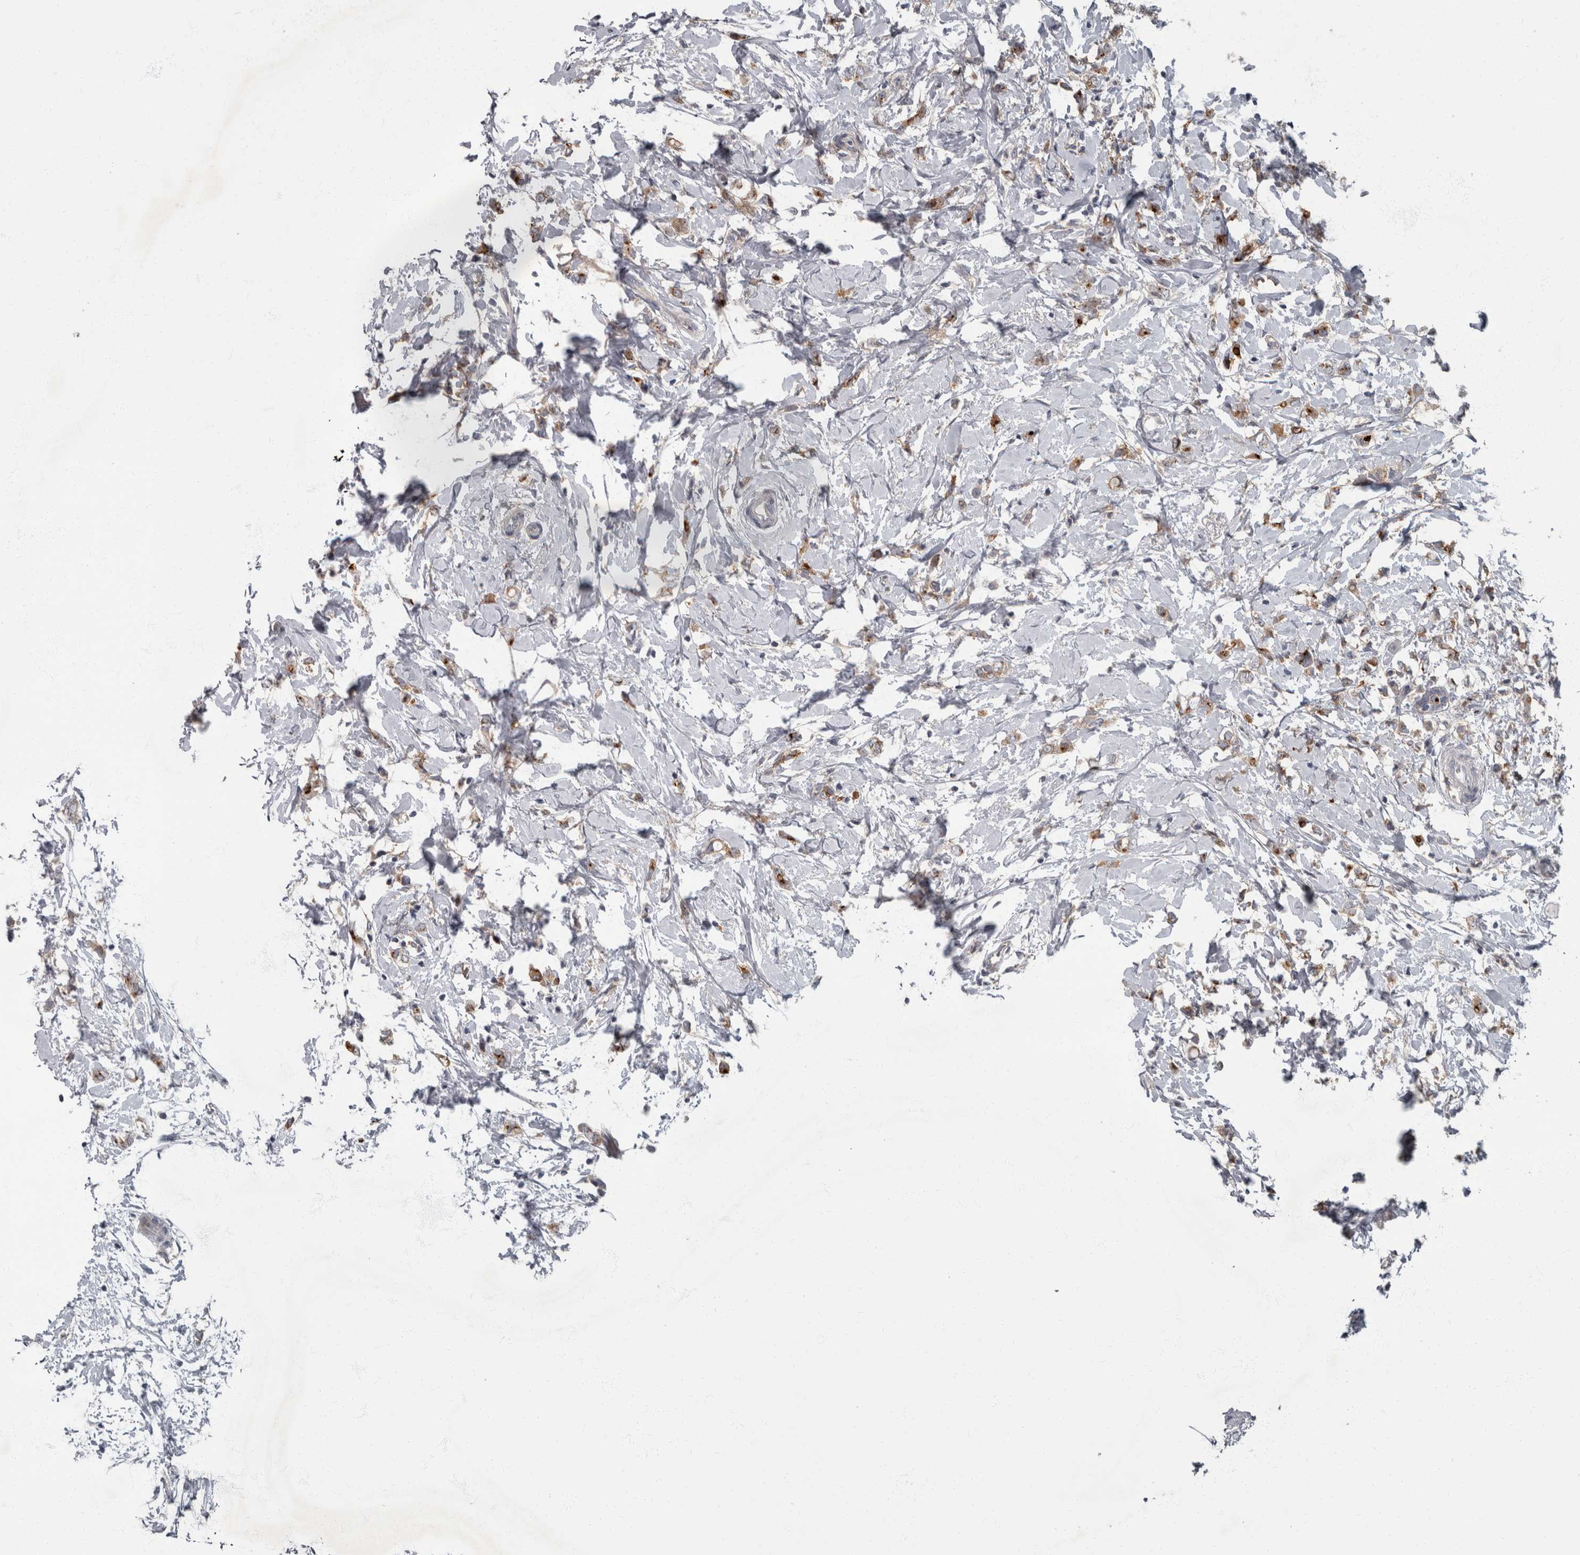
{"staining": {"intensity": "moderate", "quantity": "25%-75%", "location": "cytoplasmic/membranous"}, "tissue": "breast cancer", "cell_type": "Tumor cells", "image_type": "cancer", "snomed": [{"axis": "morphology", "description": "Normal tissue, NOS"}, {"axis": "morphology", "description": "Lobular carcinoma"}, {"axis": "topography", "description": "Breast"}], "caption": "Protein staining of breast cancer (lobular carcinoma) tissue demonstrates moderate cytoplasmic/membranous staining in approximately 25%-75% of tumor cells.", "gene": "CDC42BPG", "patient": {"sex": "female", "age": 47}}